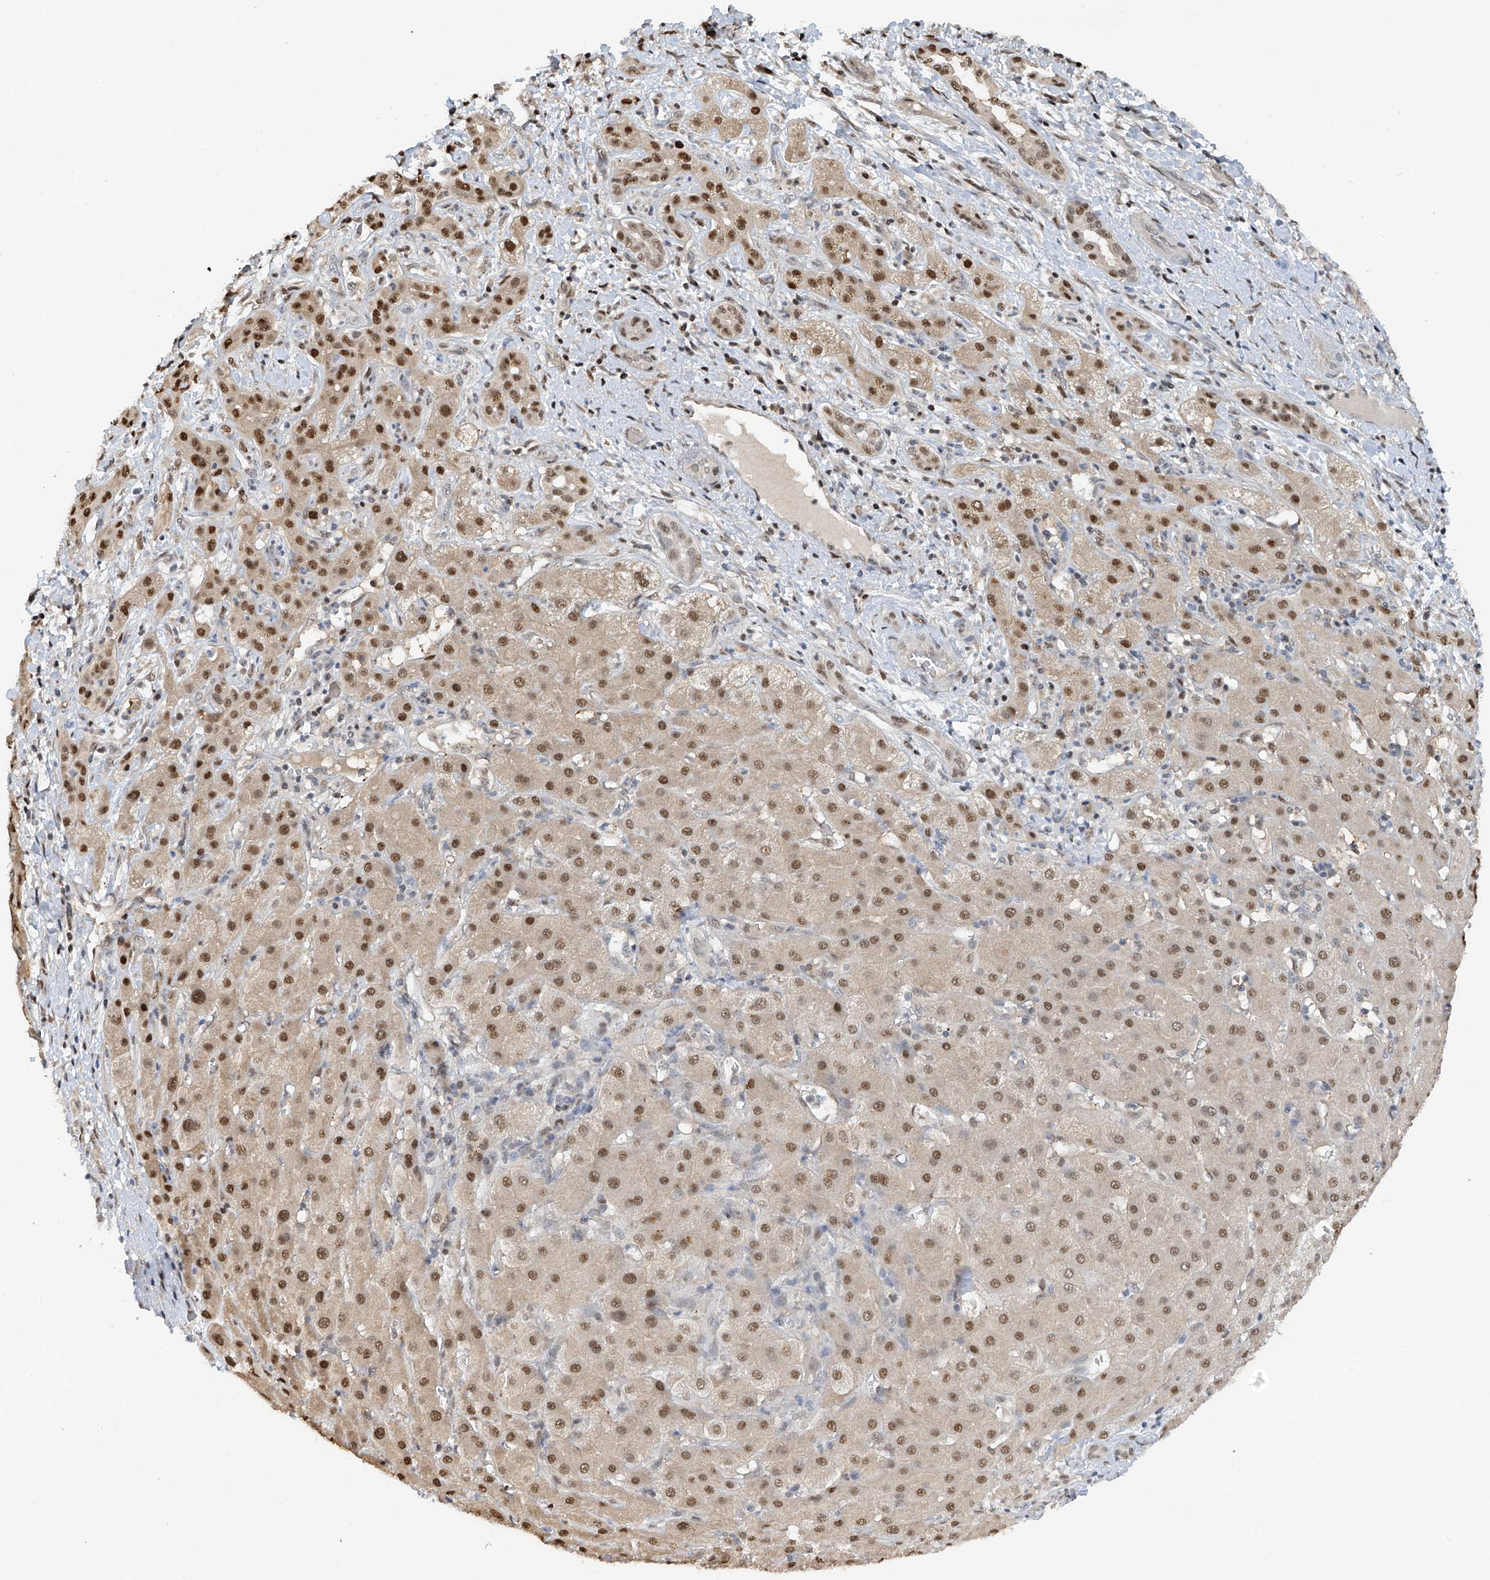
{"staining": {"intensity": "moderate", "quantity": ">75%", "location": "nuclear"}, "tissue": "liver cancer", "cell_type": "Tumor cells", "image_type": "cancer", "snomed": [{"axis": "morphology", "description": "Carcinoma, Hepatocellular, NOS"}, {"axis": "topography", "description": "Liver"}], "caption": "This is an image of immunohistochemistry staining of liver cancer (hepatocellular carcinoma), which shows moderate staining in the nuclear of tumor cells.", "gene": "PMM1", "patient": {"sex": "male", "age": 65}}